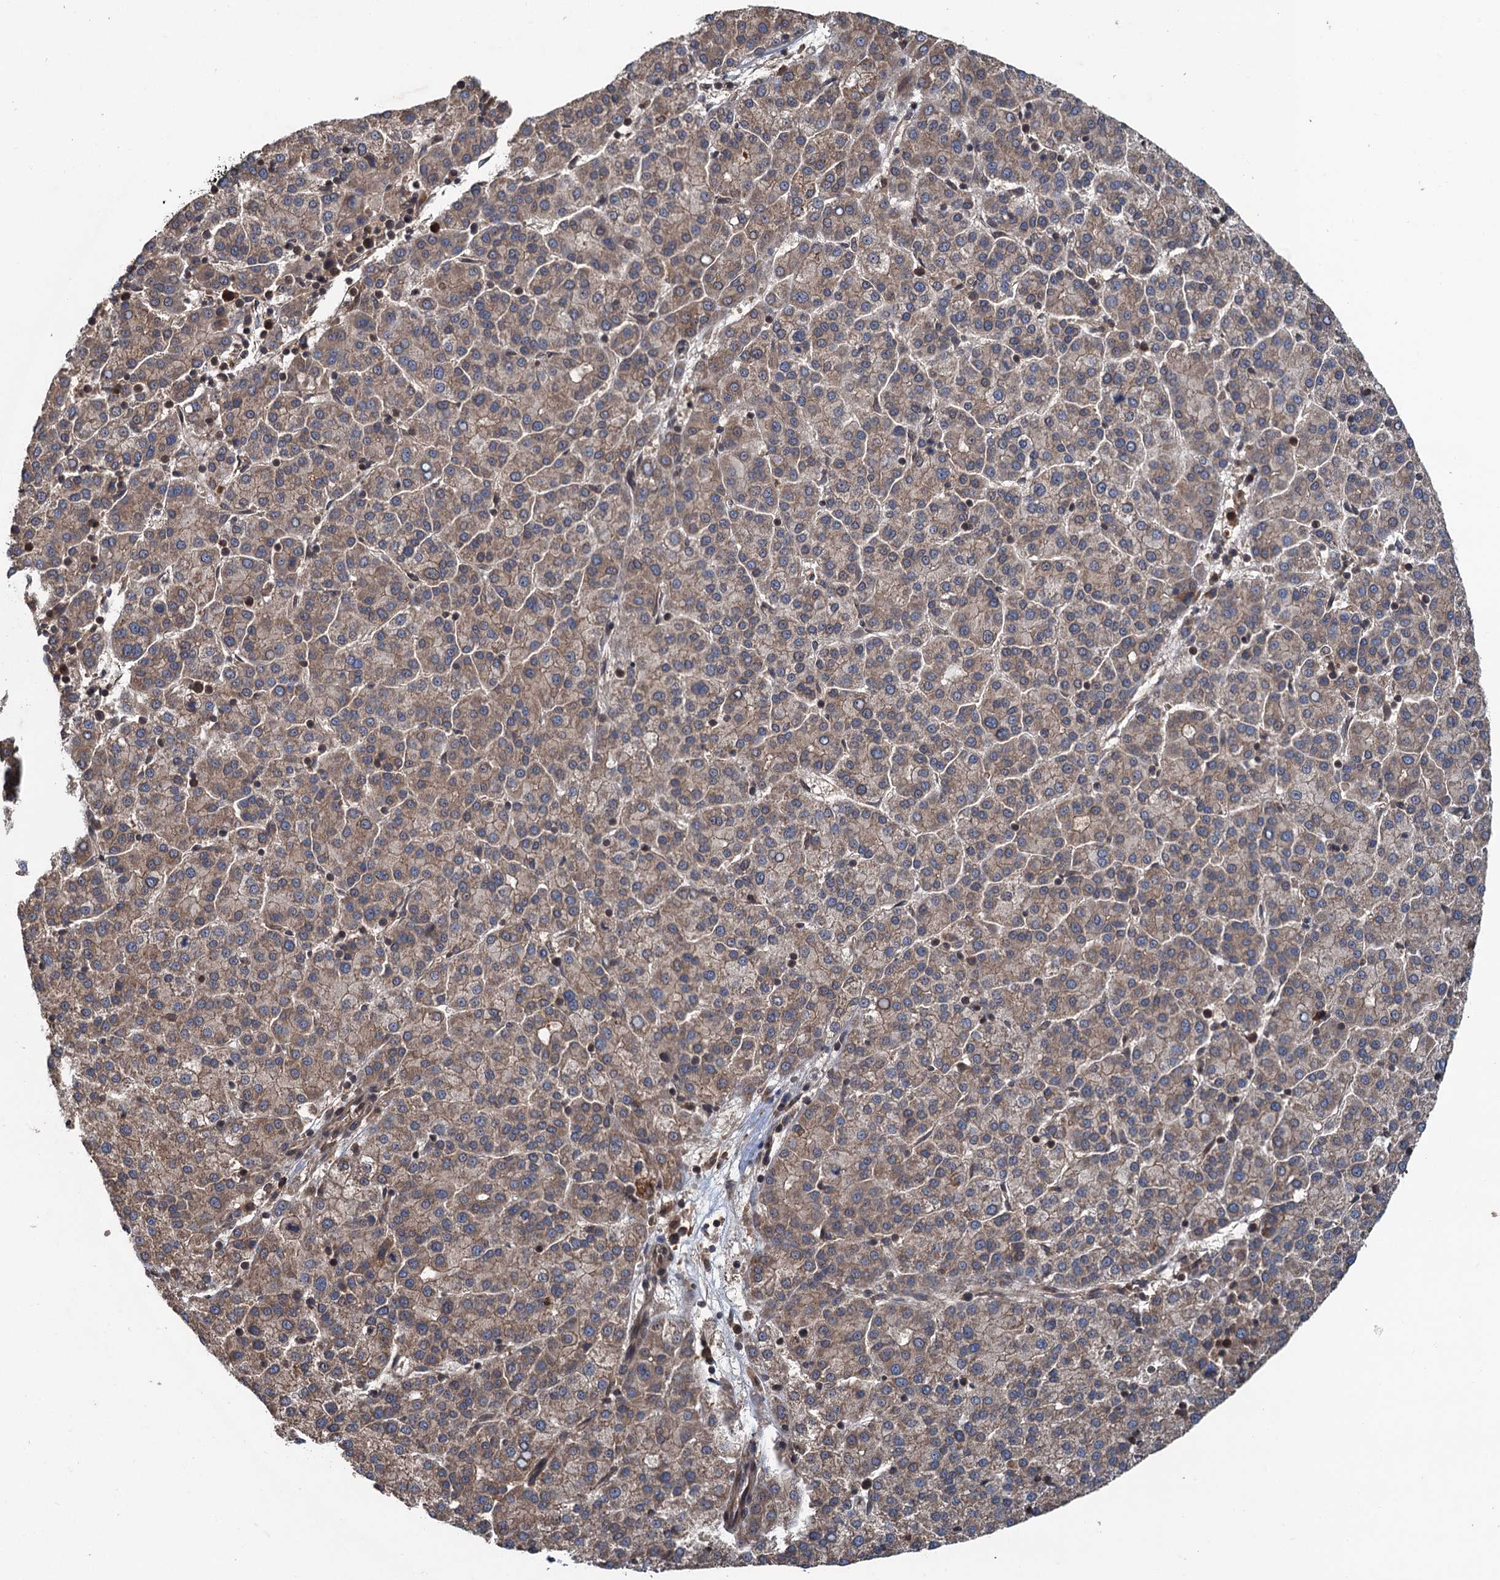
{"staining": {"intensity": "moderate", "quantity": ">75%", "location": "cytoplasmic/membranous"}, "tissue": "liver cancer", "cell_type": "Tumor cells", "image_type": "cancer", "snomed": [{"axis": "morphology", "description": "Carcinoma, Hepatocellular, NOS"}, {"axis": "topography", "description": "Liver"}], "caption": "Immunohistochemical staining of human liver cancer (hepatocellular carcinoma) shows medium levels of moderate cytoplasmic/membranous protein positivity in about >75% of tumor cells.", "gene": "GLE1", "patient": {"sex": "female", "age": 58}}